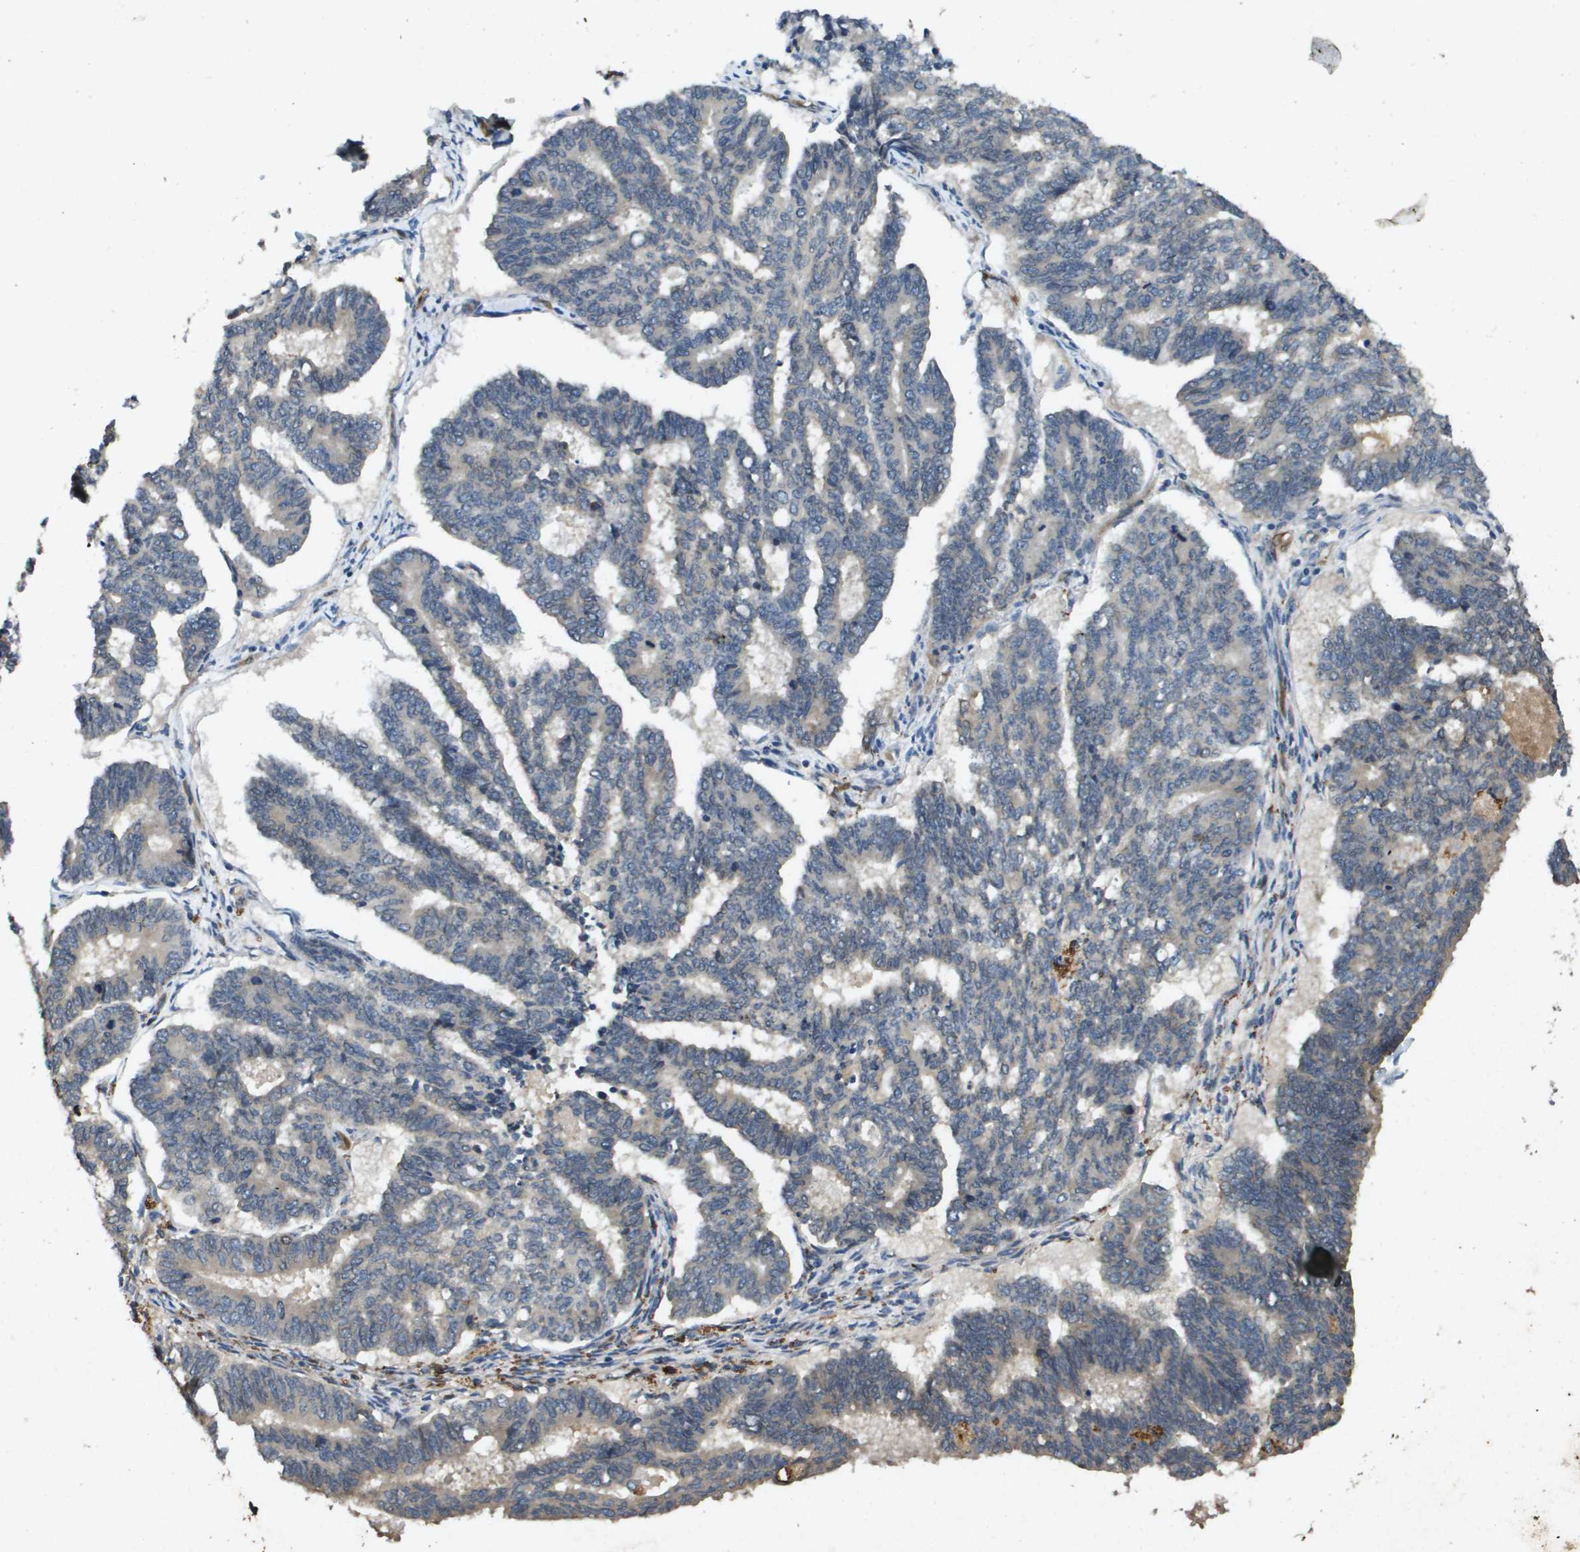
{"staining": {"intensity": "weak", "quantity": "<25%", "location": "cytoplasmic/membranous"}, "tissue": "endometrial cancer", "cell_type": "Tumor cells", "image_type": "cancer", "snomed": [{"axis": "morphology", "description": "Adenocarcinoma, NOS"}, {"axis": "topography", "description": "Endometrium"}], "caption": "IHC photomicrograph of human endometrial cancer stained for a protein (brown), which displays no positivity in tumor cells. (DAB (3,3'-diaminobenzidine) immunohistochemistry (IHC) visualized using brightfield microscopy, high magnification).", "gene": "PGAP3", "patient": {"sex": "female", "age": 70}}